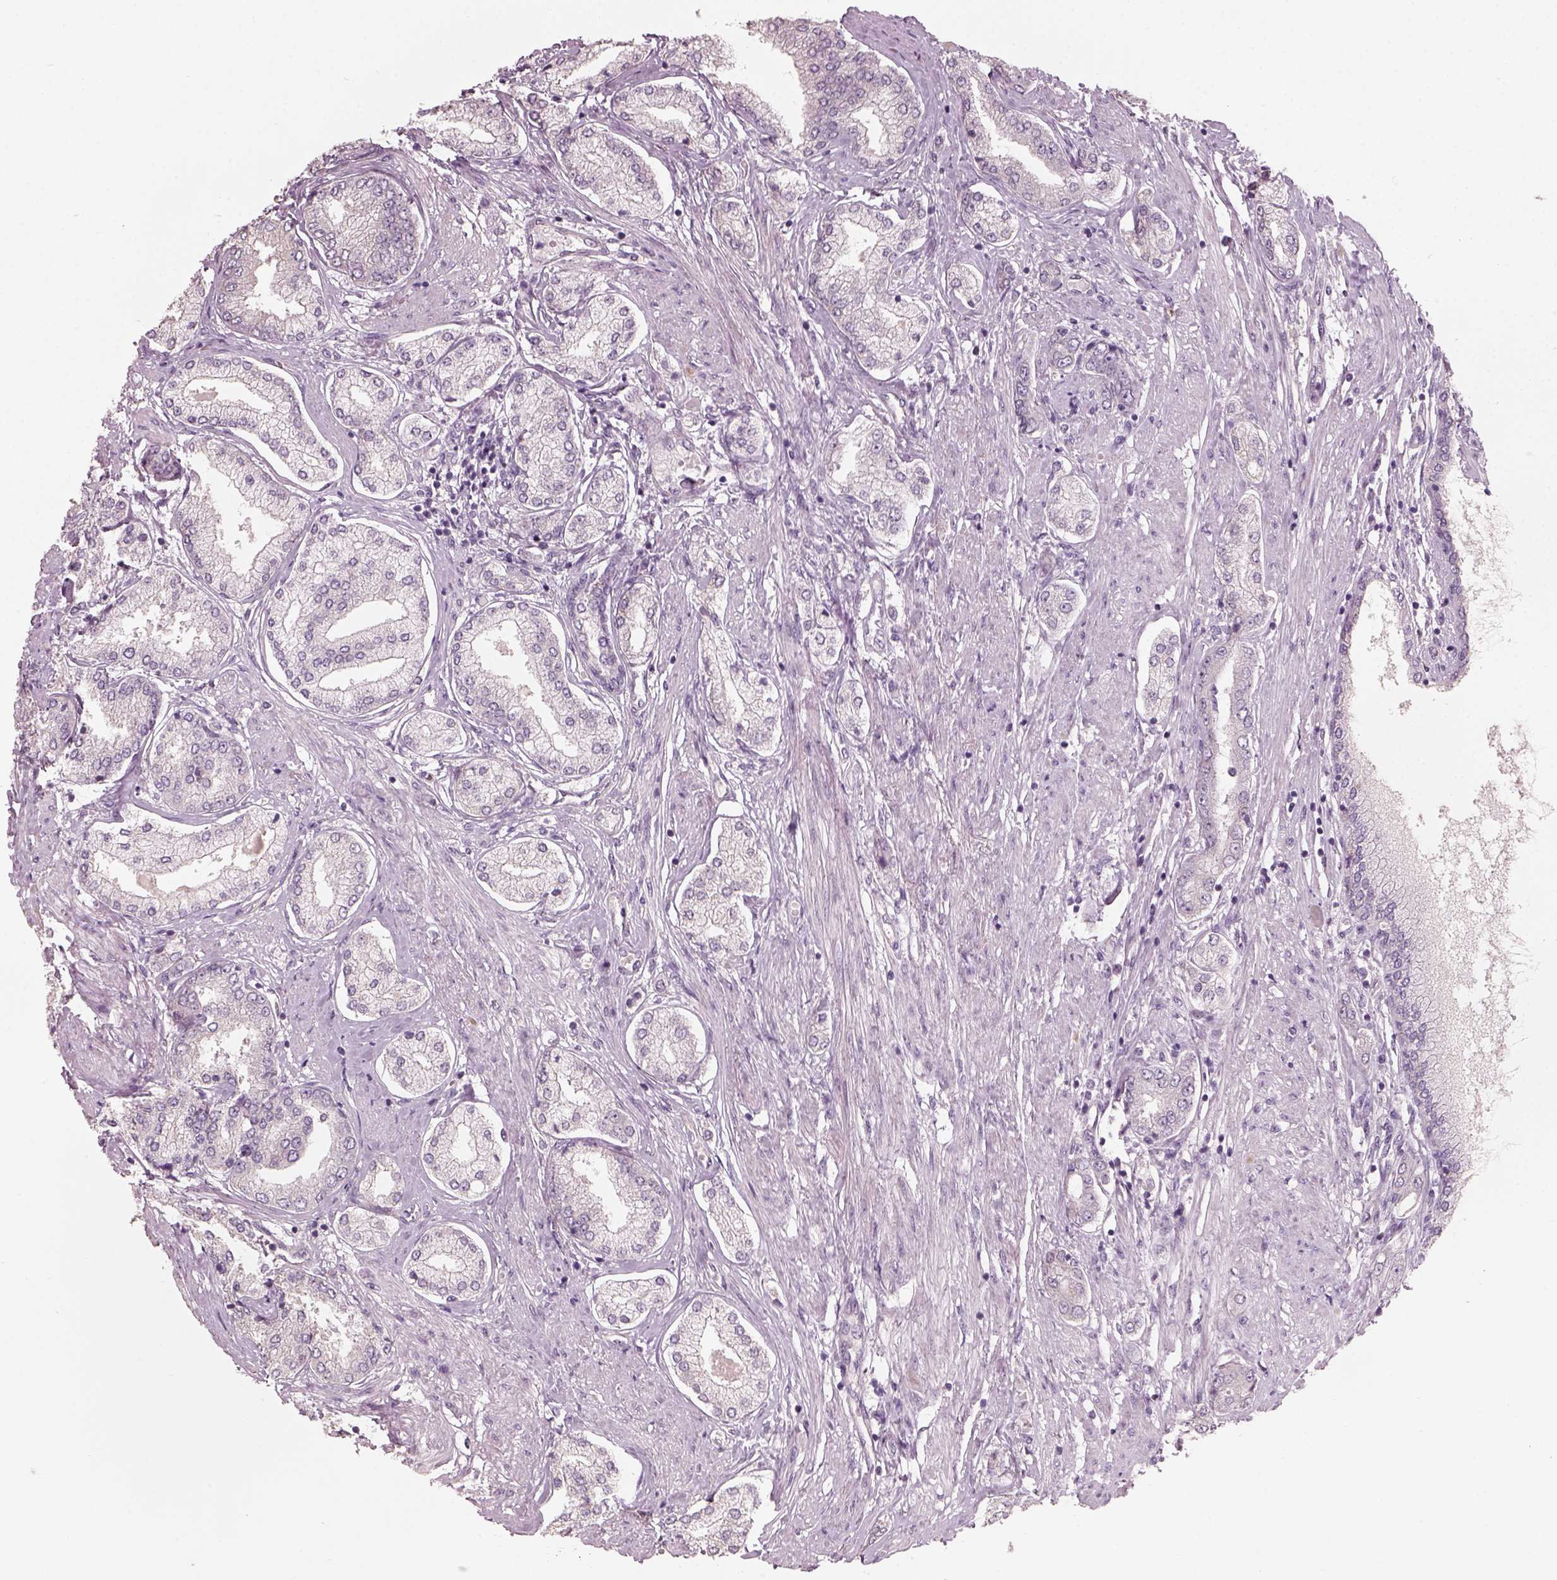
{"staining": {"intensity": "negative", "quantity": "none", "location": "none"}, "tissue": "prostate cancer", "cell_type": "Tumor cells", "image_type": "cancer", "snomed": [{"axis": "morphology", "description": "Adenocarcinoma, NOS"}, {"axis": "topography", "description": "Prostate"}], "caption": "This is an IHC image of prostate cancer. There is no expression in tumor cells.", "gene": "CDS1", "patient": {"sex": "male", "age": 63}}